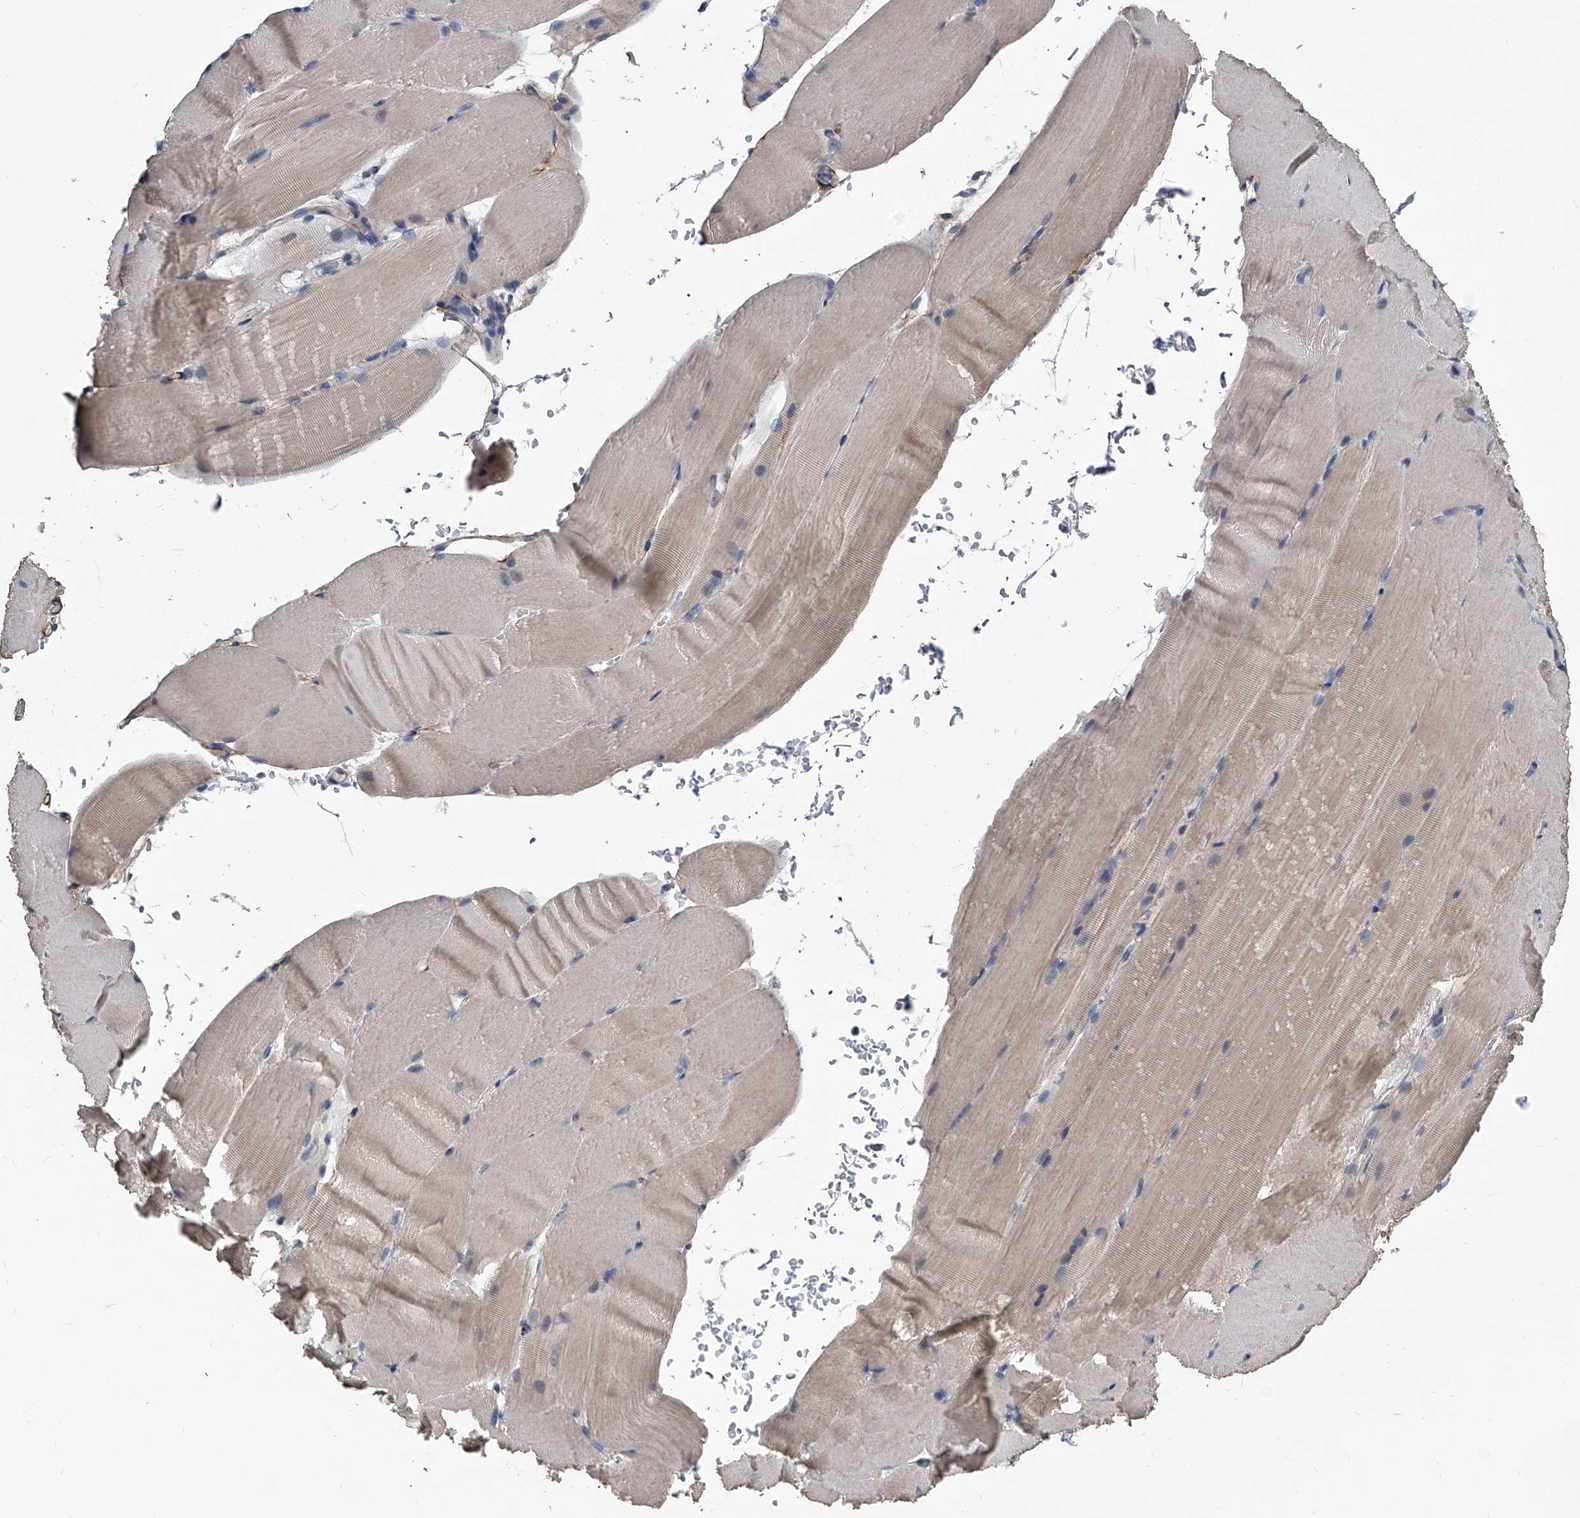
{"staining": {"intensity": "weak", "quantity": "<25%", "location": "cytoplasmic/membranous"}, "tissue": "skeletal muscle", "cell_type": "Myocytes", "image_type": "normal", "snomed": [{"axis": "morphology", "description": "Normal tissue, NOS"}, {"axis": "topography", "description": "Skeletal muscle"}, {"axis": "topography", "description": "Parathyroid gland"}], "caption": "DAB (3,3'-diaminobenzidine) immunohistochemical staining of benign human skeletal muscle shows no significant expression in myocytes.", "gene": "PHACTR1", "patient": {"sex": "female", "age": 37}}